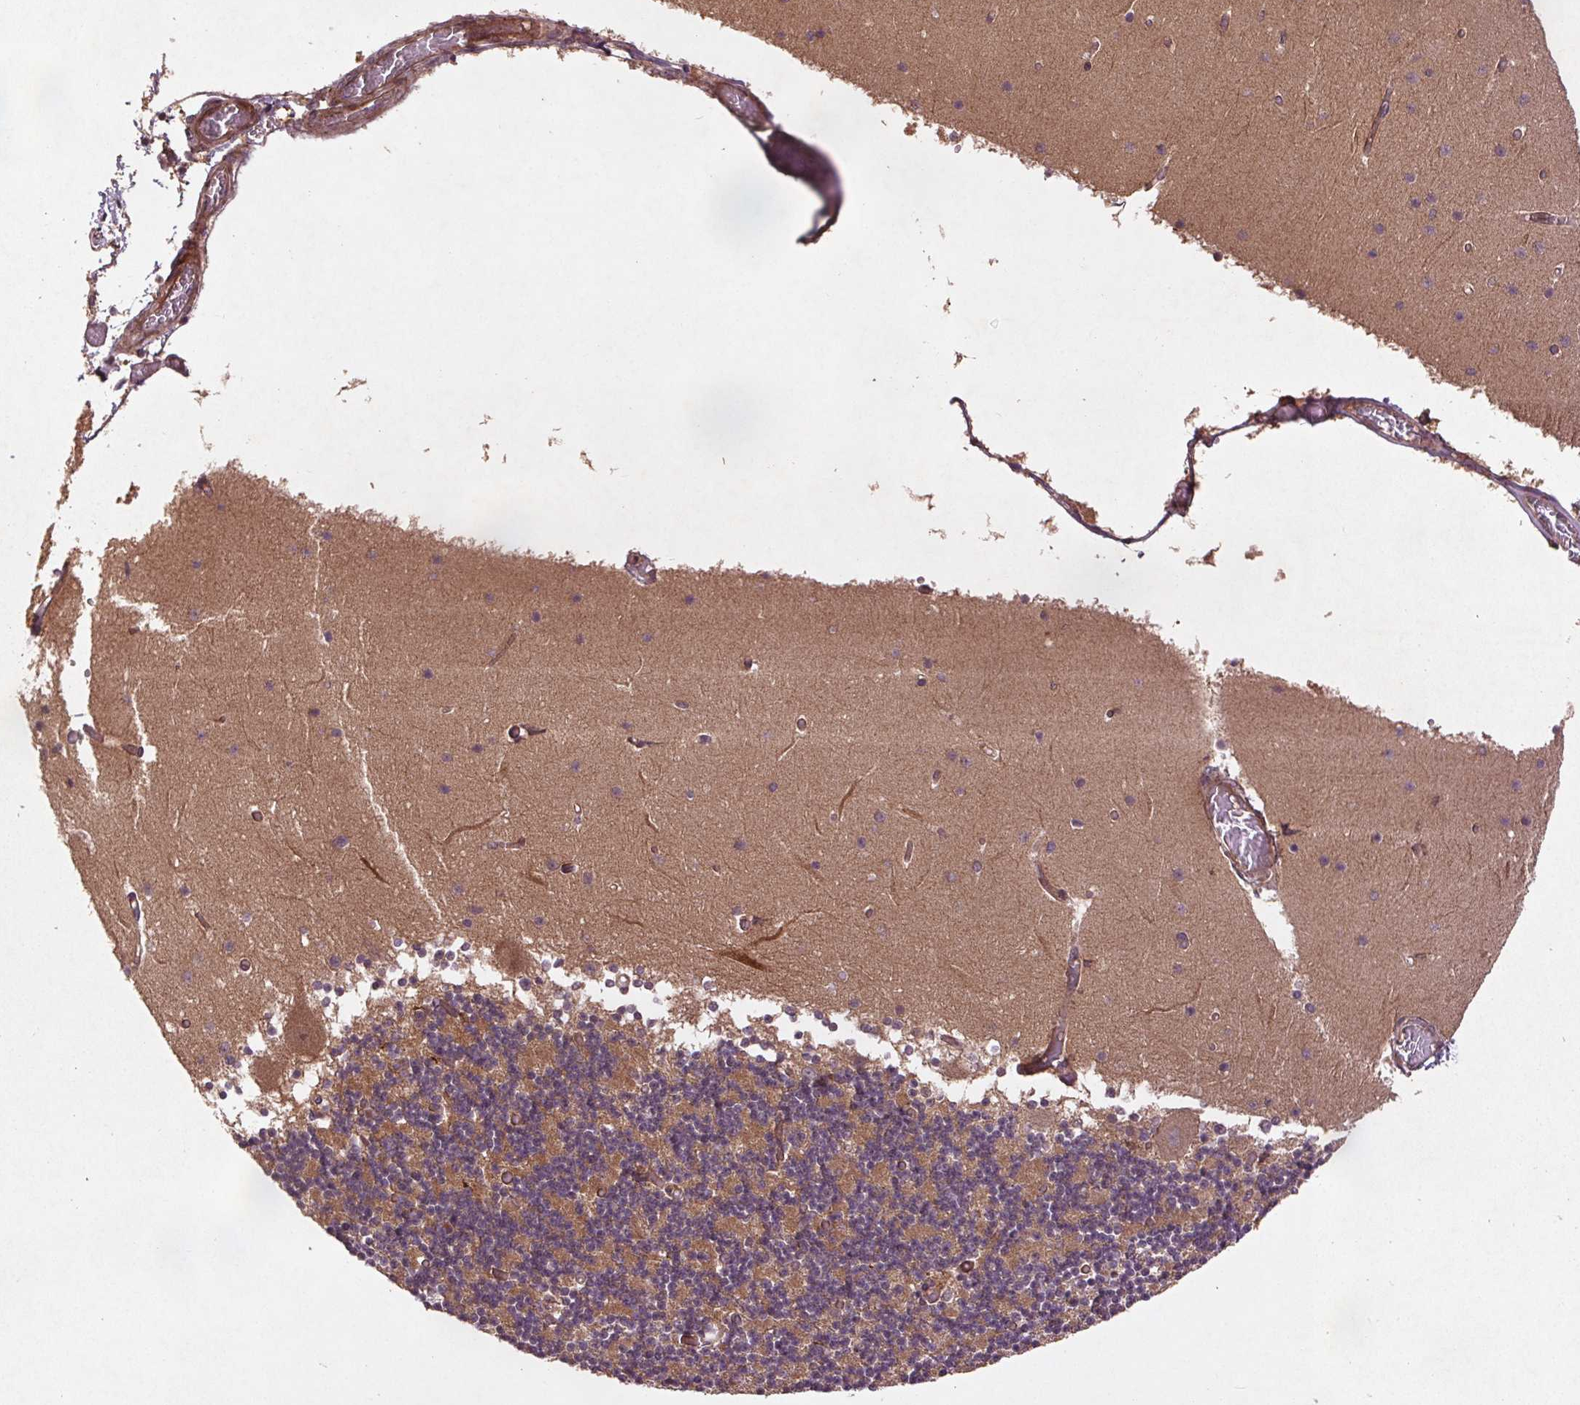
{"staining": {"intensity": "weak", "quantity": ">75%", "location": "cytoplasmic/membranous"}, "tissue": "cerebellum", "cell_type": "Cells in granular layer", "image_type": "normal", "snomed": [{"axis": "morphology", "description": "Normal tissue, NOS"}, {"axis": "topography", "description": "Cerebellum"}], "caption": "About >75% of cells in granular layer in normal human cerebellum exhibit weak cytoplasmic/membranous protein expression as visualized by brown immunohistochemical staining.", "gene": "SEC14L2", "patient": {"sex": "female", "age": 28}}